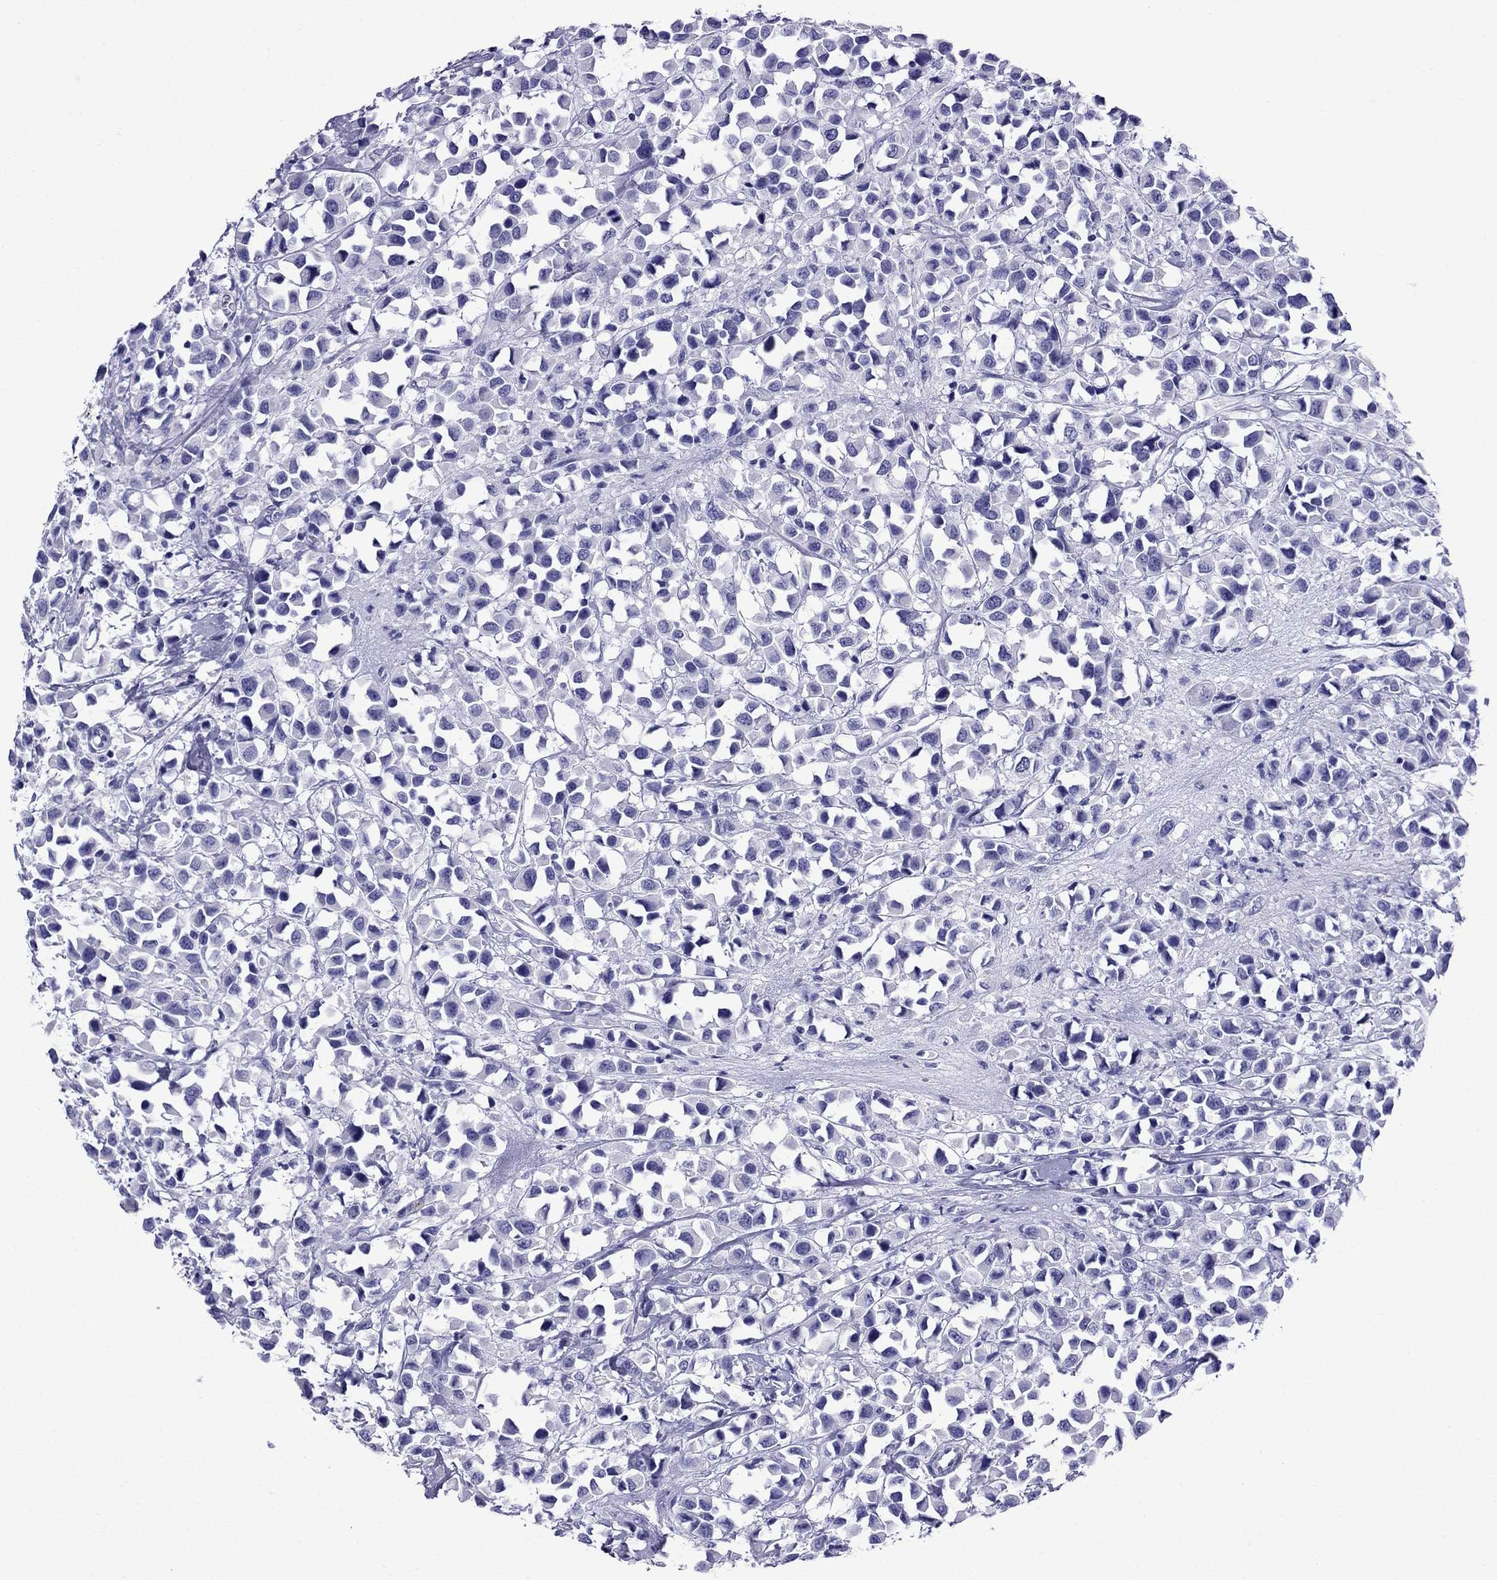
{"staining": {"intensity": "negative", "quantity": "none", "location": "none"}, "tissue": "breast cancer", "cell_type": "Tumor cells", "image_type": "cancer", "snomed": [{"axis": "morphology", "description": "Duct carcinoma"}, {"axis": "topography", "description": "Breast"}], "caption": "An immunohistochemistry photomicrograph of breast cancer is shown. There is no staining in tumor cells of breast cancer. (Stains: DAB immunohistochemistry (IHC) with hematoxylin counter stain, Microscopy: brightfield microscopy at high magnification).", "gene": "CRYBA1", "patient": {"sex": "female", "age": 61}}